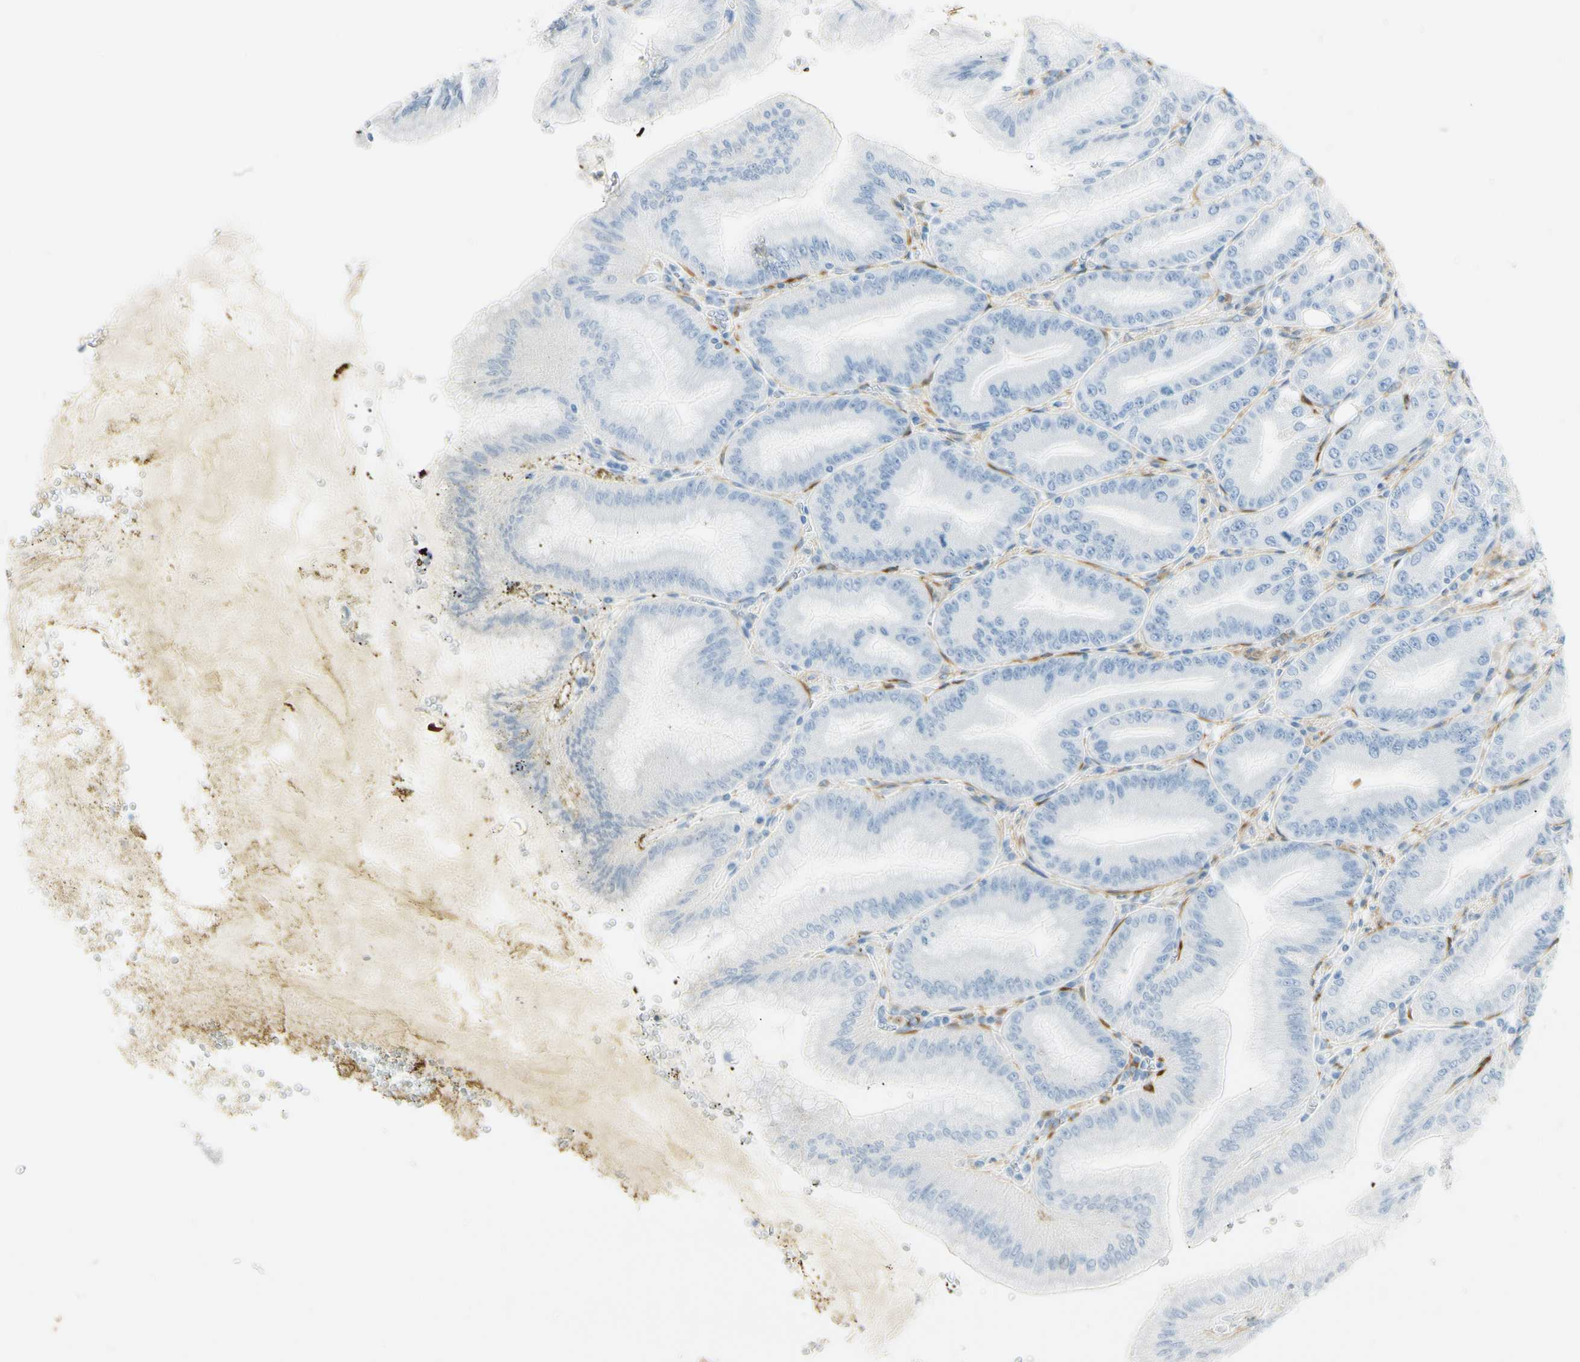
{"staining": {"intensity": "negative", "quantity": "none", "location": "none"}, "tissue": "stomach", "cell_type": "Glandular cells", "image_type": "normal", "snomed": [{"axis": "morphology", "description": "Normal tissue, NOS"}, {"axis": "topography", "description": "Stomach, lower"}], "caption": "DAB (3,3'-diaminobenzidine) immunohistochemical staining of unremarkable human stomach displays no significant positivity in glandular cells. (DAB IHC, high magnification).", "gene": "AMPH", "patient": {"sex": "male", "age": 71}}